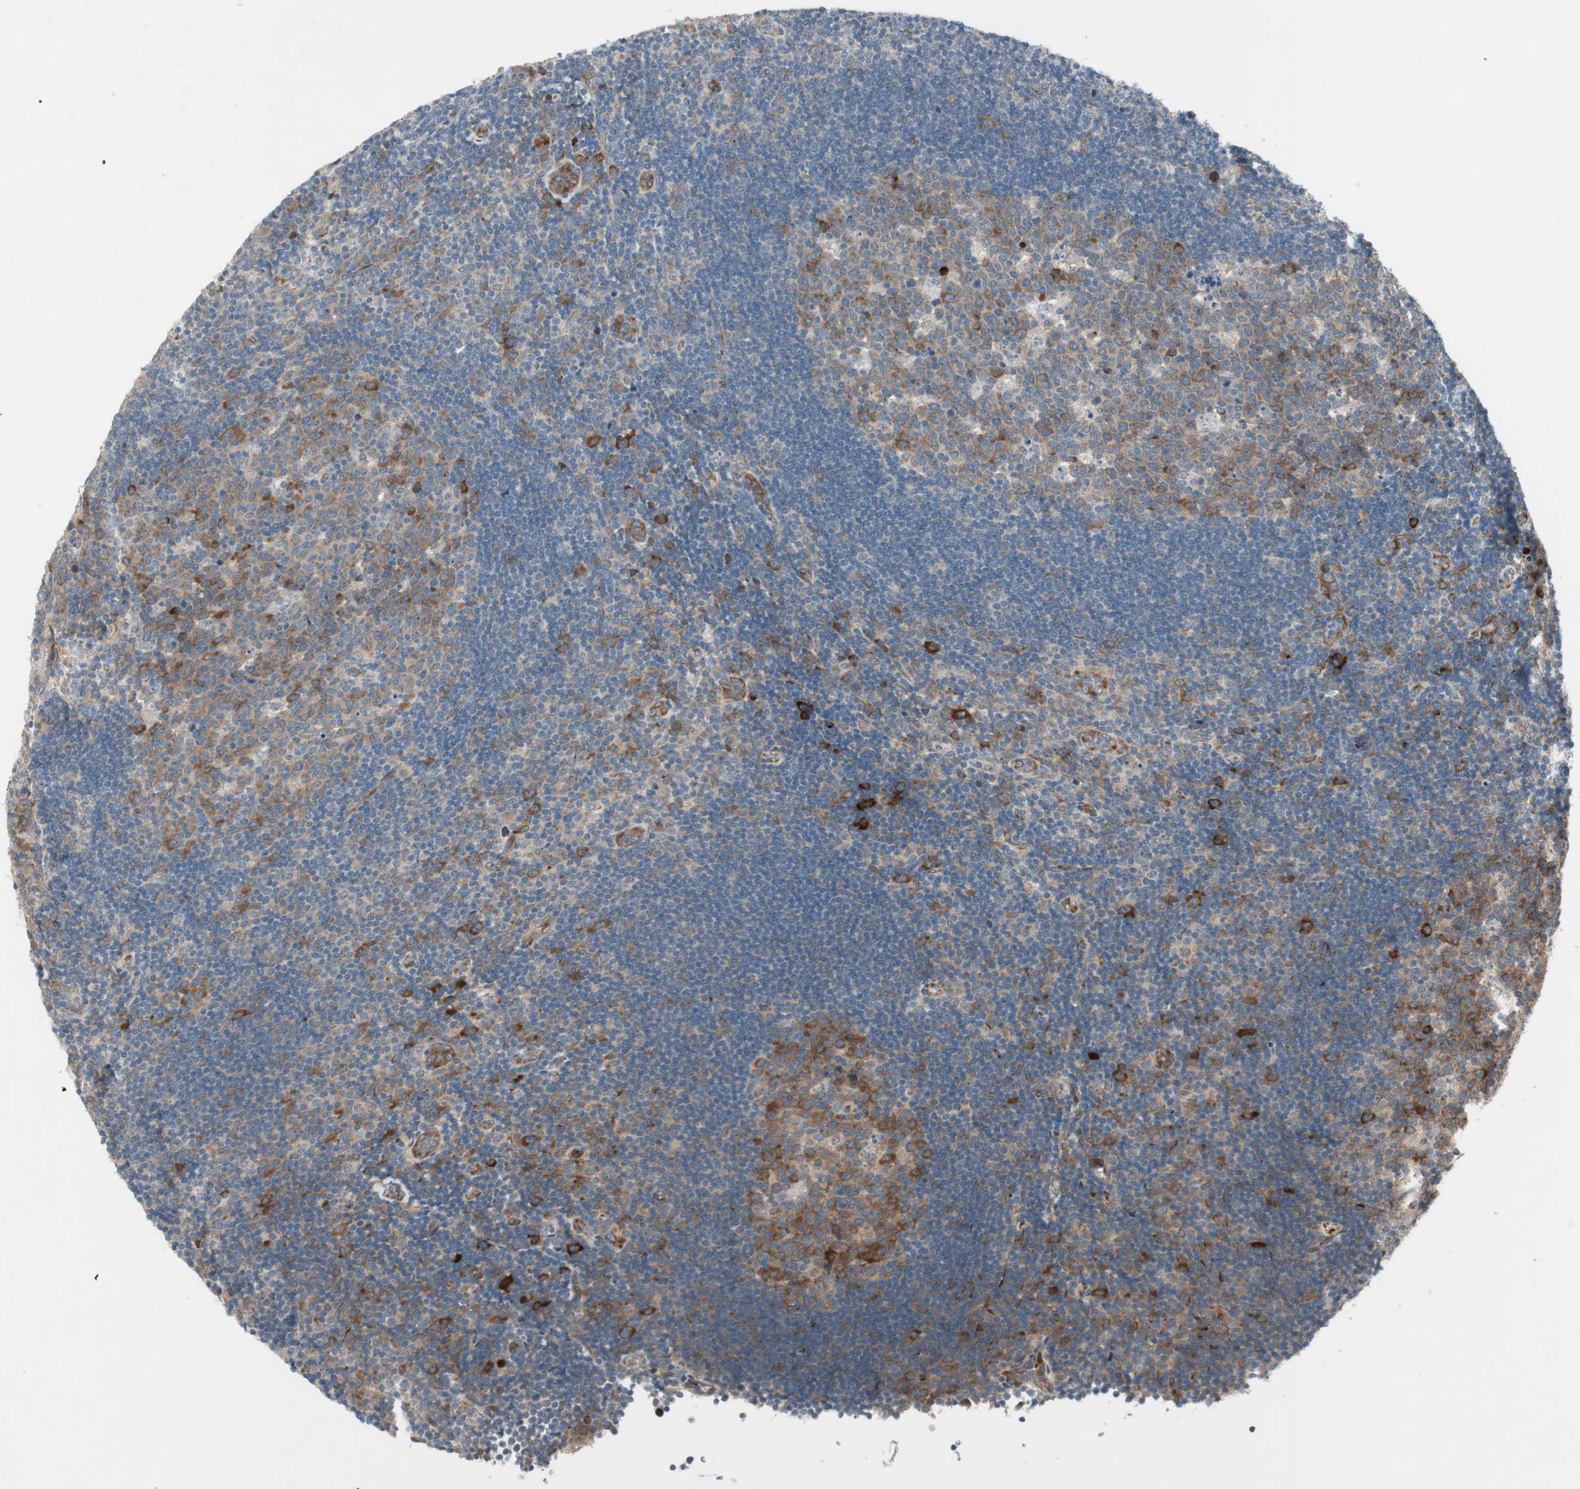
{"staining": {"intensity": "moderate", "quantity": "25%-75%", "location": "cytoplasmic/membranous"}, "tissue": "lymph node", "cell_type": "Germinal center cells", "image_type": "normal", "snomed": [{"axis": "morphology", "description": "Normal tissue, NOS"}, {"axis": "topography", "description": "Lymph node"}, {"axis": "topography", "description": "Salivary gland"}], "caption": "Immunohistochemistry micrograph of benign lymph node stained for a protein (brown), which reveals medium levels of moderate cytoplasmic/membranous positivity in about 25%-75% of germinal center cells.", "gene": "APOO", "patient": {"sex": "male", "age": 8}}